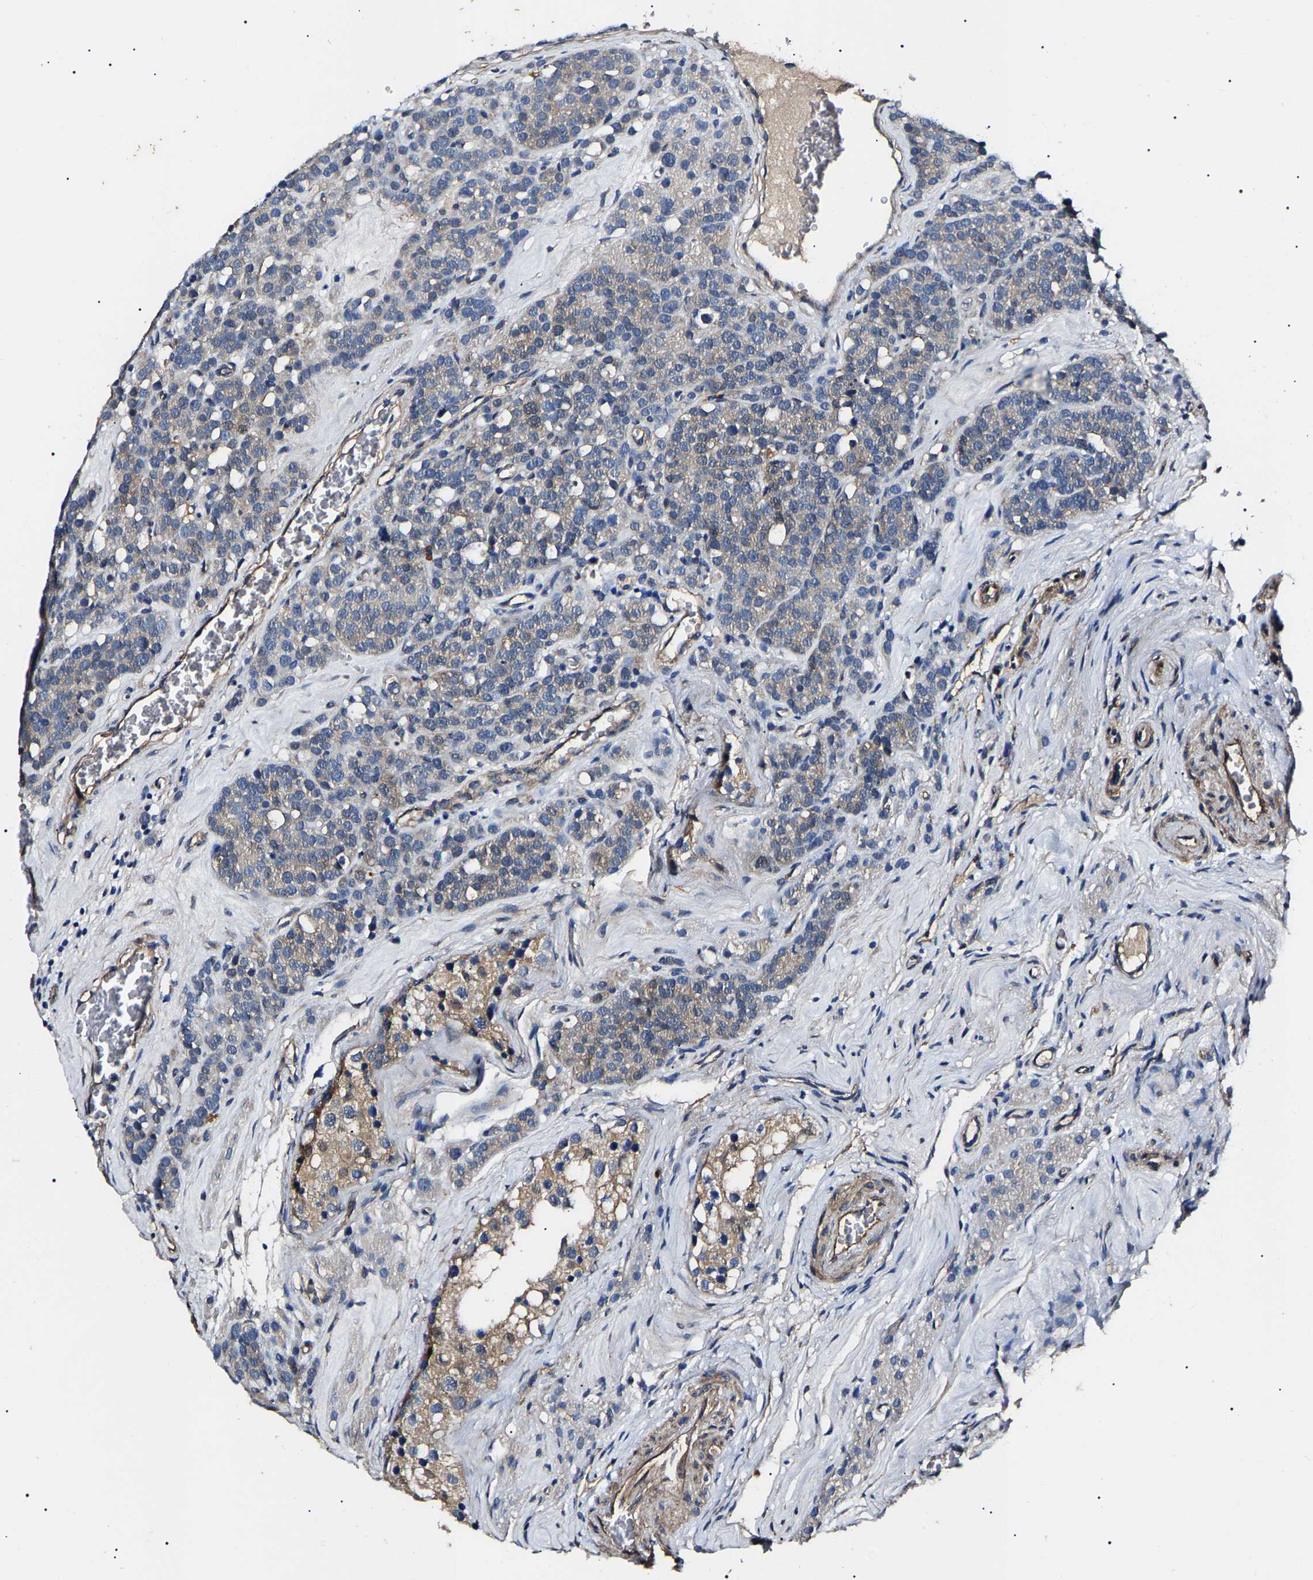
{"staining": {"intensity": "weak", "quantity": "<25%", "location": "cytoplasmic/membranous"}, "tissue": "testis cancer", "cell_type": "Tumor cells", "image_type": "cancer", "snomed": [{"axis": "morphology", "description": "Seminoma, NOS"}, {"axis": "topography", "description": "Testis"}], "caption": "An IHC image of seminoma (testis) is shown. There is no staining in tumor cells of seminoma (testis).", "gene": "KLHL42", "patient": {"sex": "male", "age": 71}}